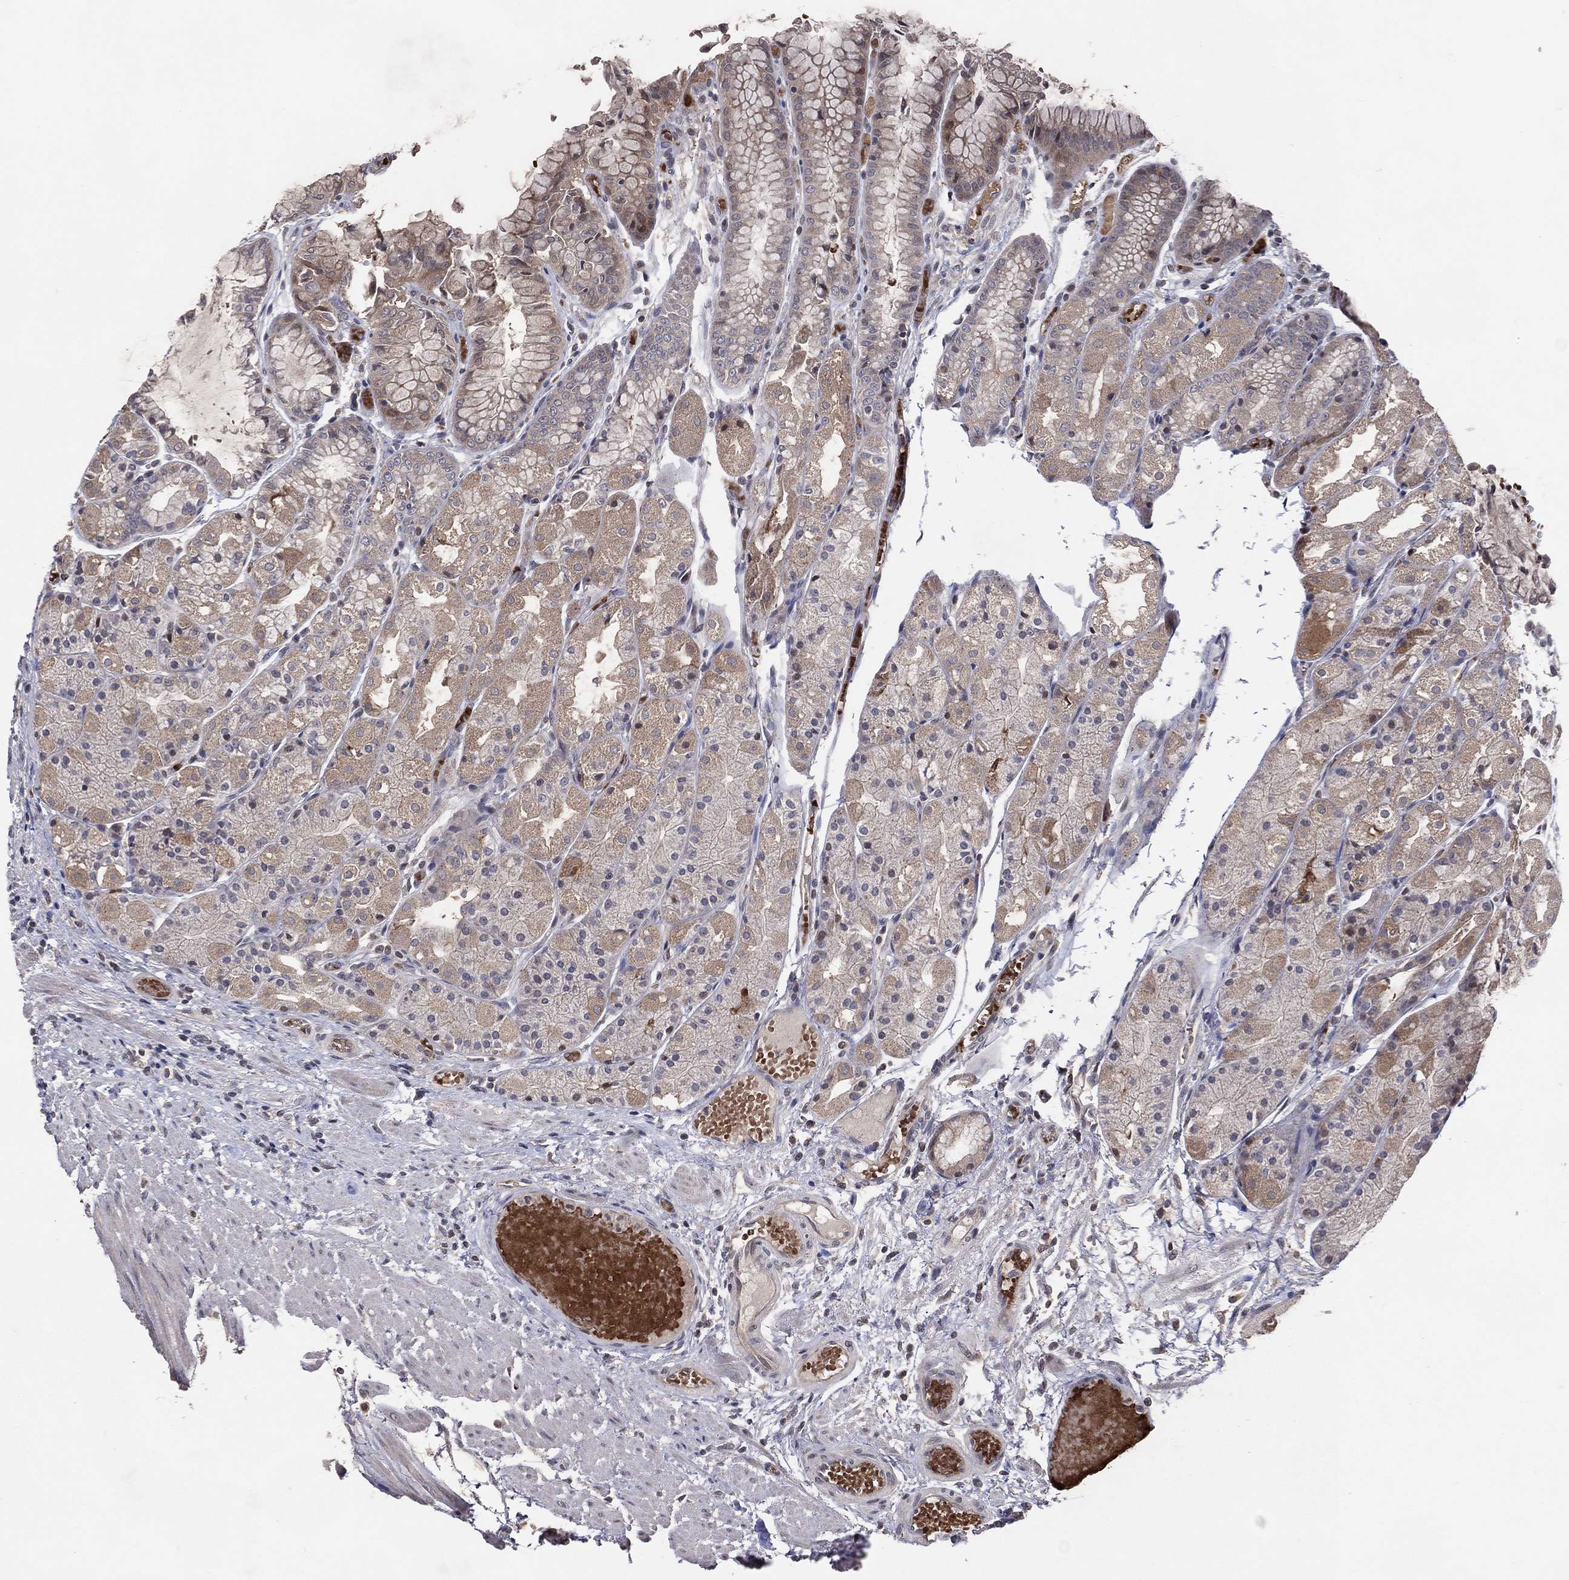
{"staining": {"intensity": "weak", "quantity": "<25%", "location": "cytoplasmic/membranous"}, "tissue": "stomach", "cell_type": "Glandular cells", "image_type": "normal", "snomed": [{"axis": "morphology", "description": "Normal tissue, NOS"}, {"axis": "topography", "description": "Stomach, upper"}], "caption": "High power microscopy histopathology image of an immunohistochemistry (IHC) image of normal stomach, revealing no significant positivity in glandular cells.", "gene": "DNAH7", "patient": {"sex": "male", "age": 72}}